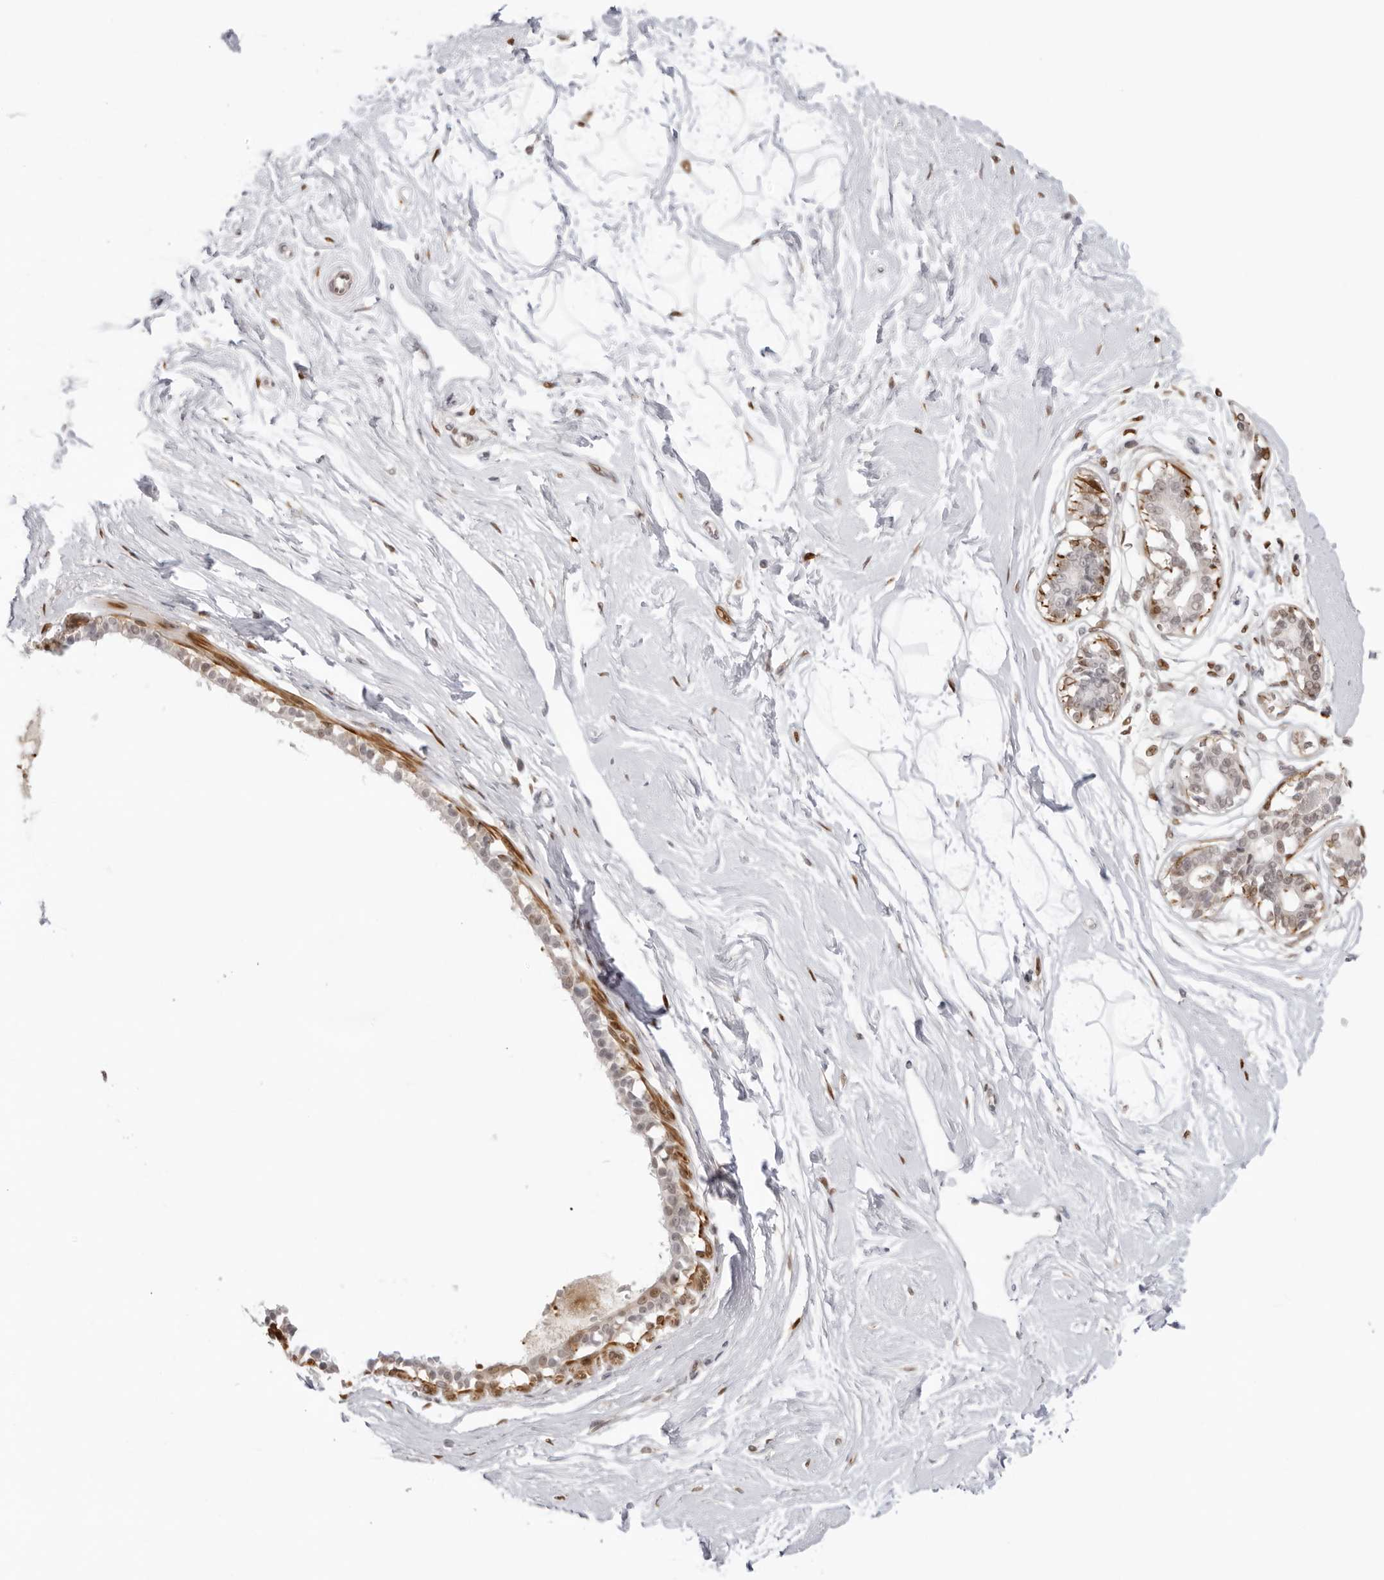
{"staining": {"intensity": "weak", "quantity": ">75%", "location": "cytoplasmic/membranous"}, "tissue": "breast", "cell_type": "Adipocytes", "image_type": "normal", "snomed": [{"axis": "morphology", "description": "Normal tissue, NOS"}, {"axis": "topography", "description": "Breast"}], "caption": "This histopathology image exhibits normal breast stained with immunohistochemistry (IHC) to label a protein in brown. The cytoplasmic/membranous of adipocytes show weak positivity for the protein. Nuclei are counter-stained blue.", "gene": "RNF146", "patient": {"sex": "female", "age": 45}}